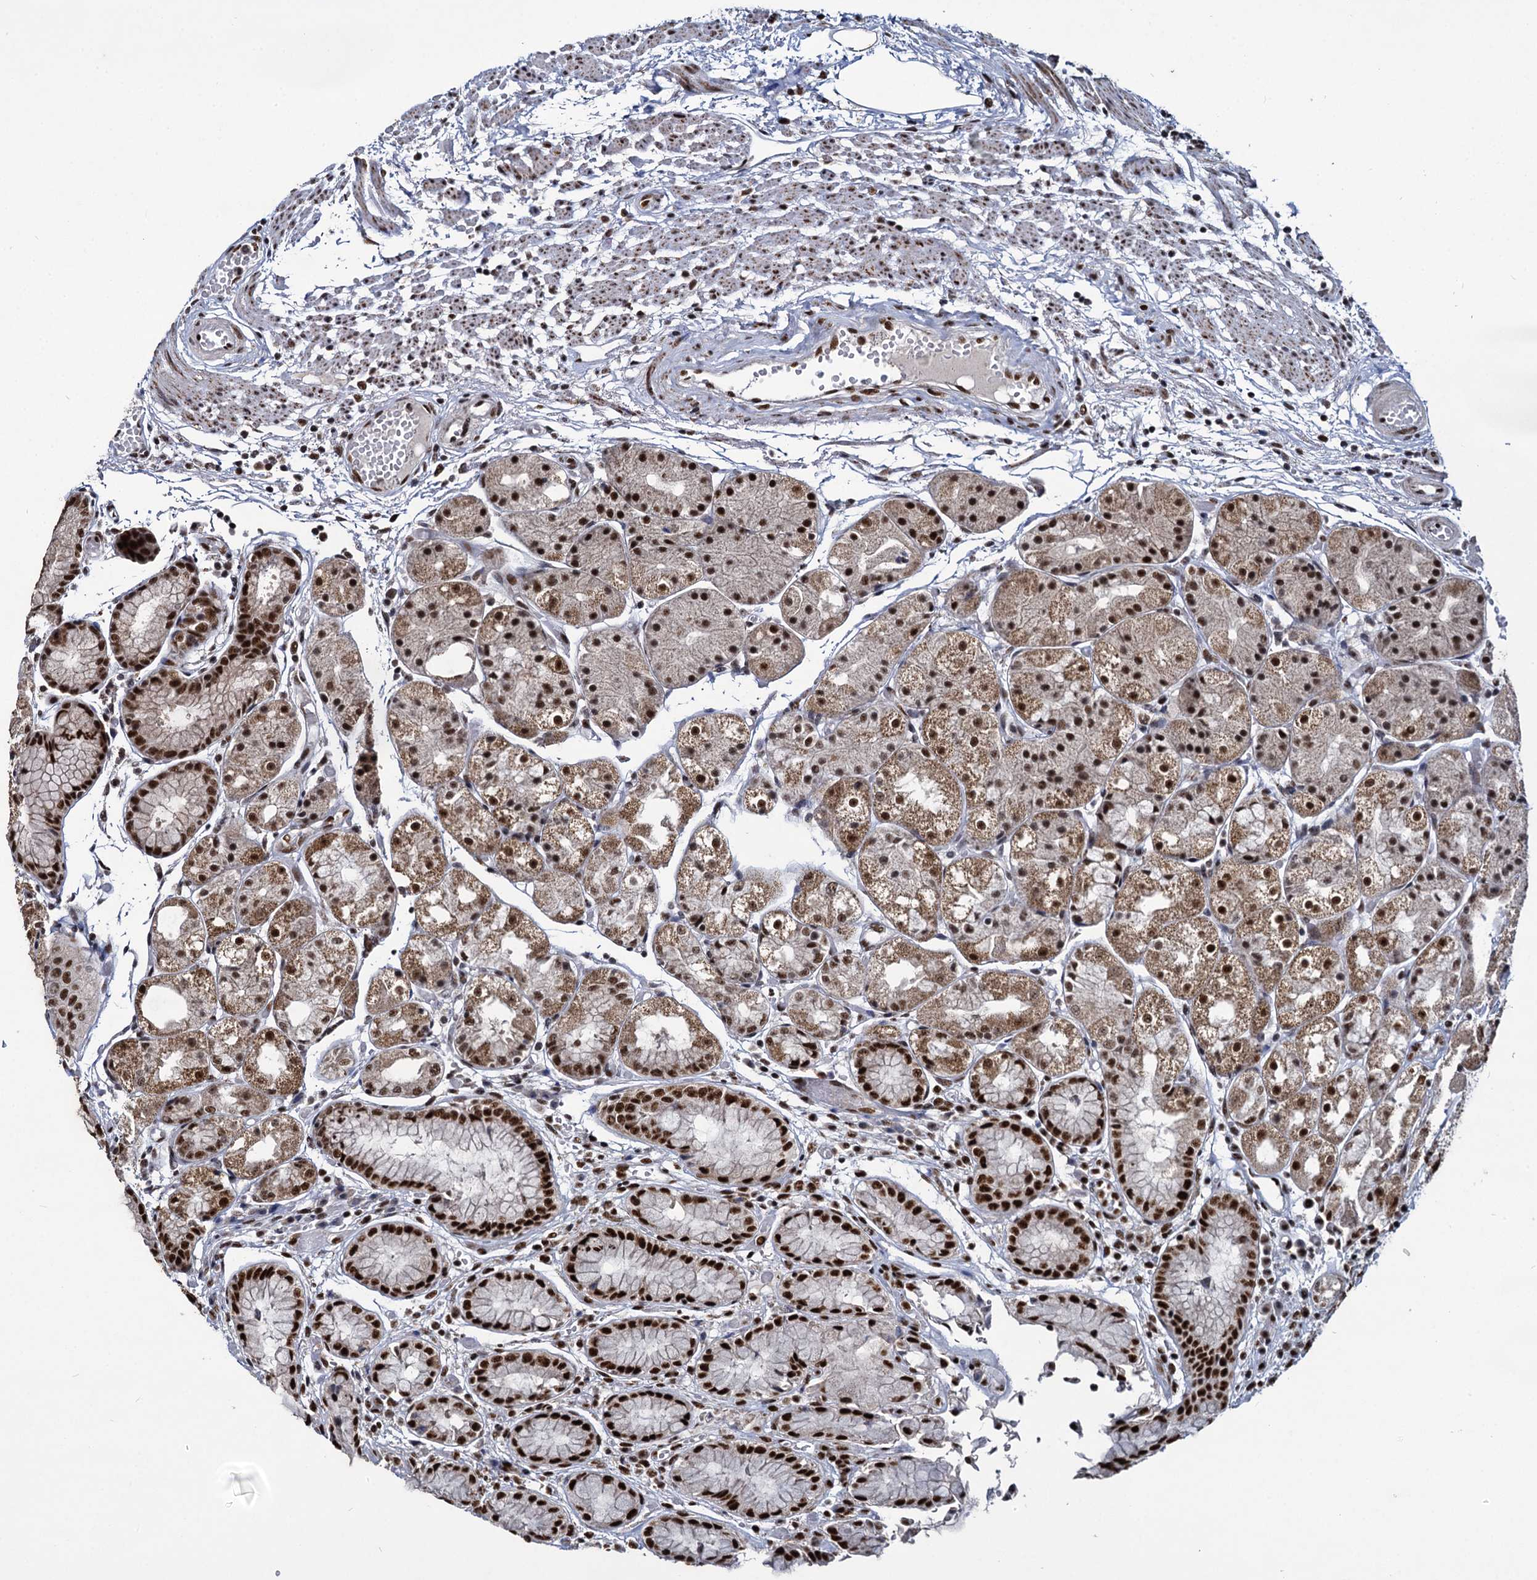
{"staining": {"intensity": "strong", "quantity": ">75%", "location": "cytoplasmic/membranous,nuclear"}, "tissue": "stomach", "cell_type": "Glandular cells", "image_type": "normal", "snomed": [{"axis": "morphology", "description": "Normal tissue, NOS"}, {"axis": "topography", "description": "Stomach, upper"}], "caption": "Immunohistochemistry (IHC) (DAB) staining of unremarkable stomach demonstrates strong cytoplasmic/membranous,nuclear protein staining in approximately >75% of glandular cells. The staining was performed using DAB (3,3'-diaminobenzidine), with brown indicating positive protein expression. Nuclei are stained blue with hematoxylin.", "gene": "RPUSD4", "patient": {"sex": "male", "age": 72}}